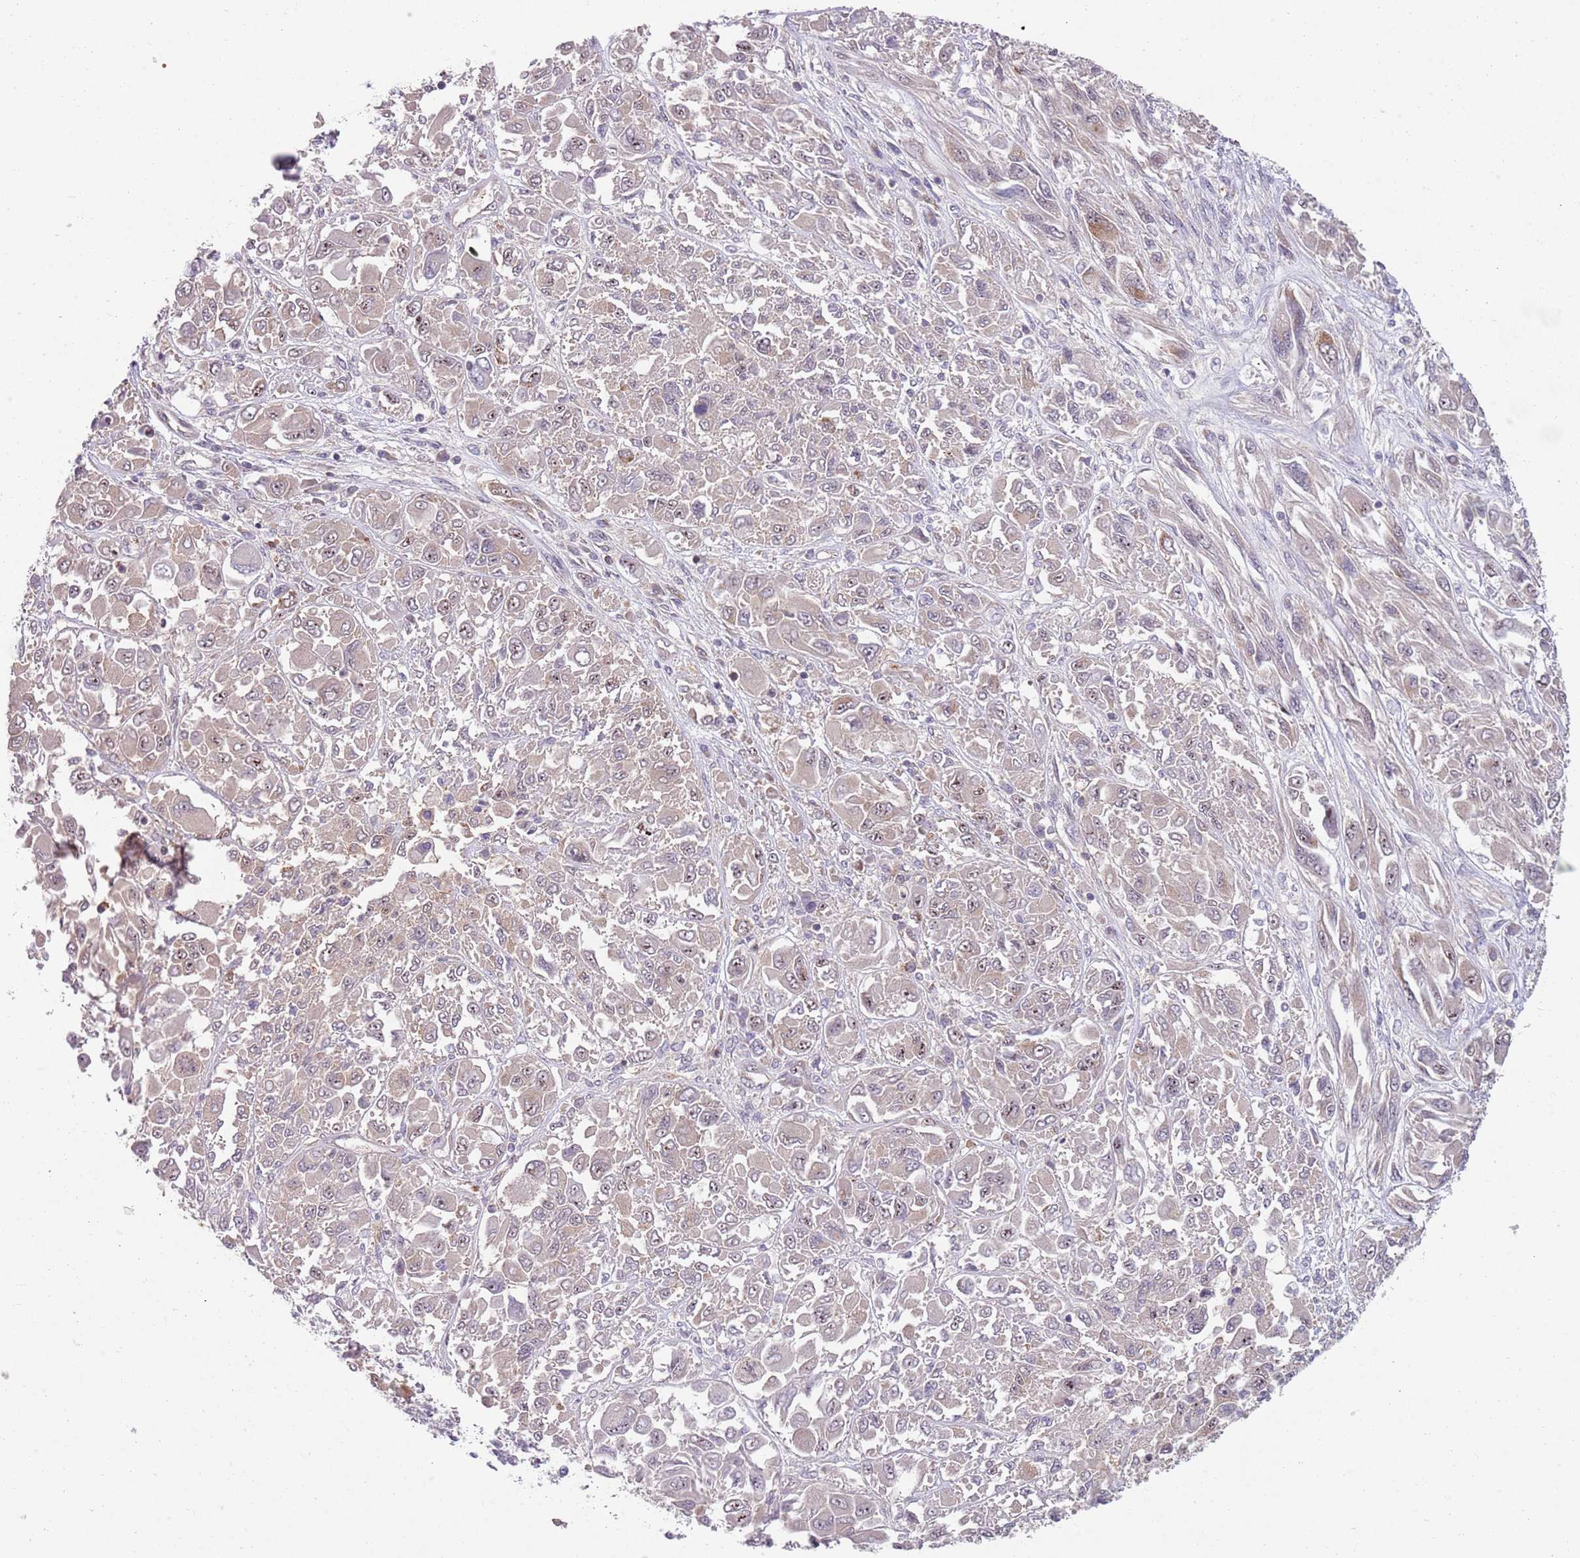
{"staining": {"intensity": "moderate", "quantity": "<25%", "location": "nuclear"}, "tissue": "melanoma", "cell_type": "Tumor cells", "image_type": "cancer", "snomed": [{"axis": "morphology", "description": "Malignant melanoma, NOS"}, {"axis": "topography", "description": "Skin"}], "caption": "Malignant melanoma stained with a protein marker demonstrates moderate staining in tumor cells.", "gene": "GGA1", "patient": {"sex": "female", "age": 91}}